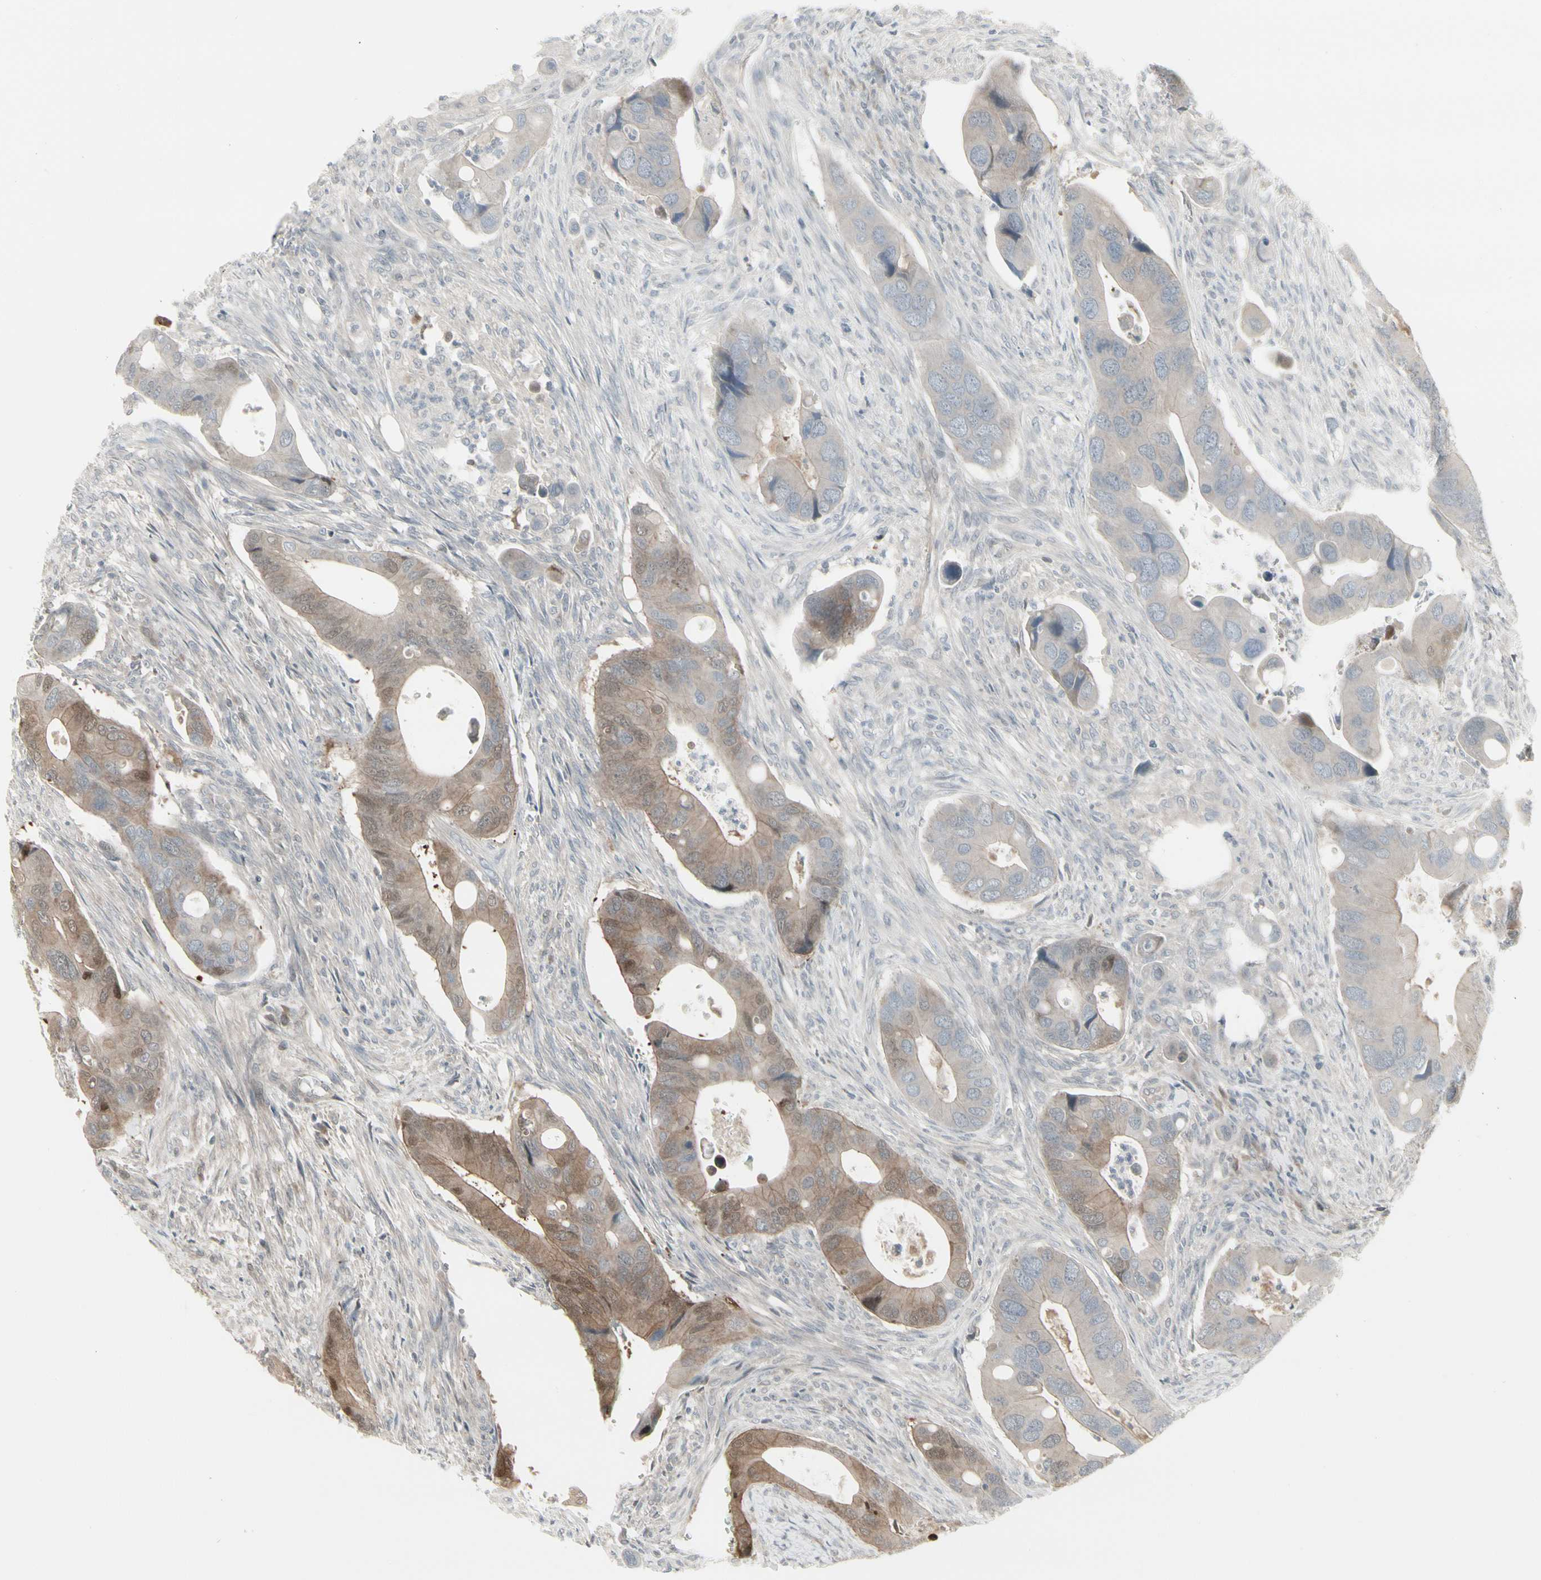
{"staining": {"intensity": "moderate", "quantity": ">75%", "location": "cytoplasmic/membranous"}, "tissue": "colorectal cancer", "cell_type": "Tumor cells", "image_type": "cancer", "snomed": [{"axis": "morphology", "description": "Adenocarcinoma, NOS"}, {"axis": "topography", "description": "Rectum"}], "caption": "Immunohistochemistry (IHC) of human colorectal cancer reveals medium levels of moderate cytoplasmic/membranous positivity in approximately >75% of tumor cells. Using DAB (brown) and hematoxylin (blue) stains, captured at high magnification using brightfield microscopy.", "gene": "IGFBP6", "patient": {"sex": "female", "age": 57}}